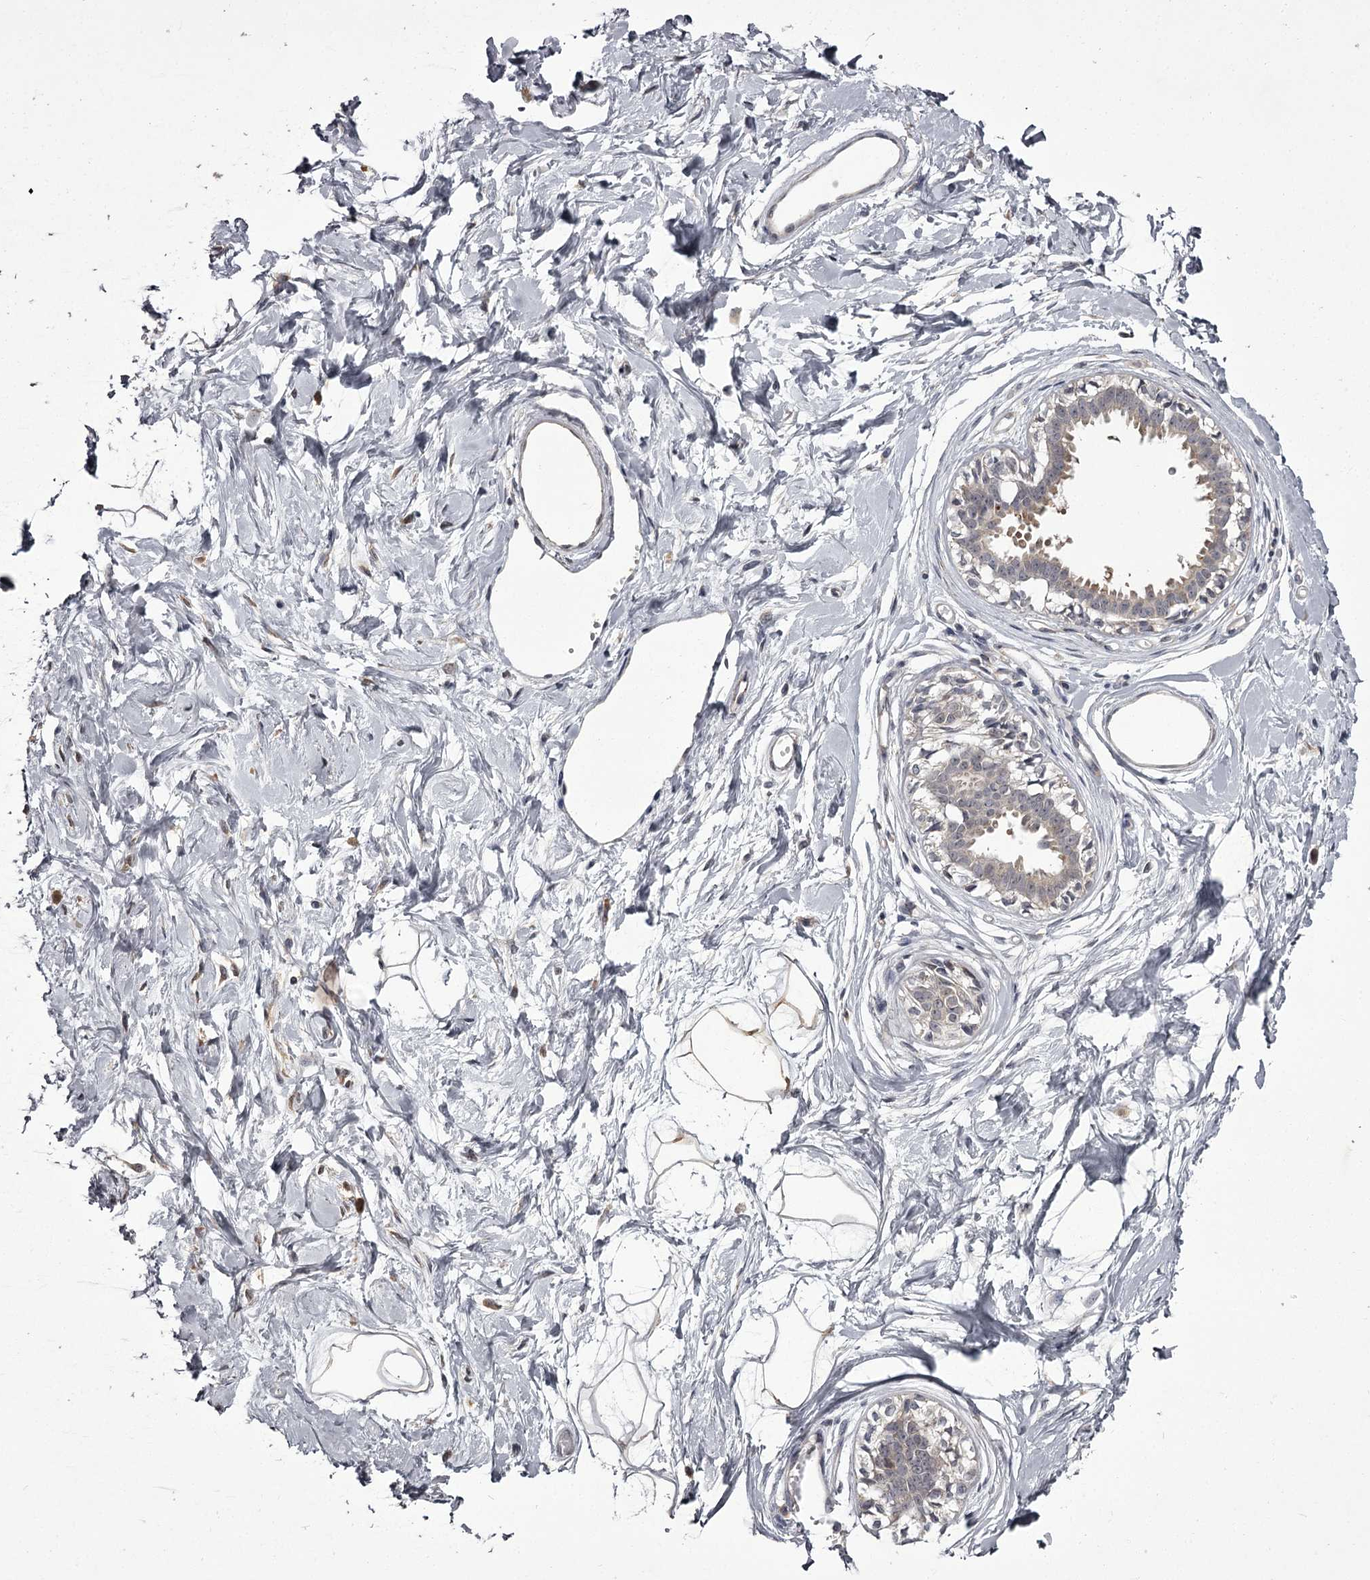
{"staining": {"intensity": "negative", "quantity": "none", "location": "none"}, "tissue": "breast", "cell_type": "Adipocytes", "image_type": "normal", "snomed": [{"axis": "morphology", "description": "Normal tissue, NOS"}, {"axis": "topography", "description": "Breast"}], "caption": "Immunohistochemical staining of unremarkable human breast exhibits no significant expression in adipocytes. Brightfield microscopy of IHC stained with DAB (3,3'-diaminobenzidine) (brown) and hematoxylin (blue), captured at high magnification.", "gene": "CCDC92", "patient": {"sex": "female", "age": 45}}